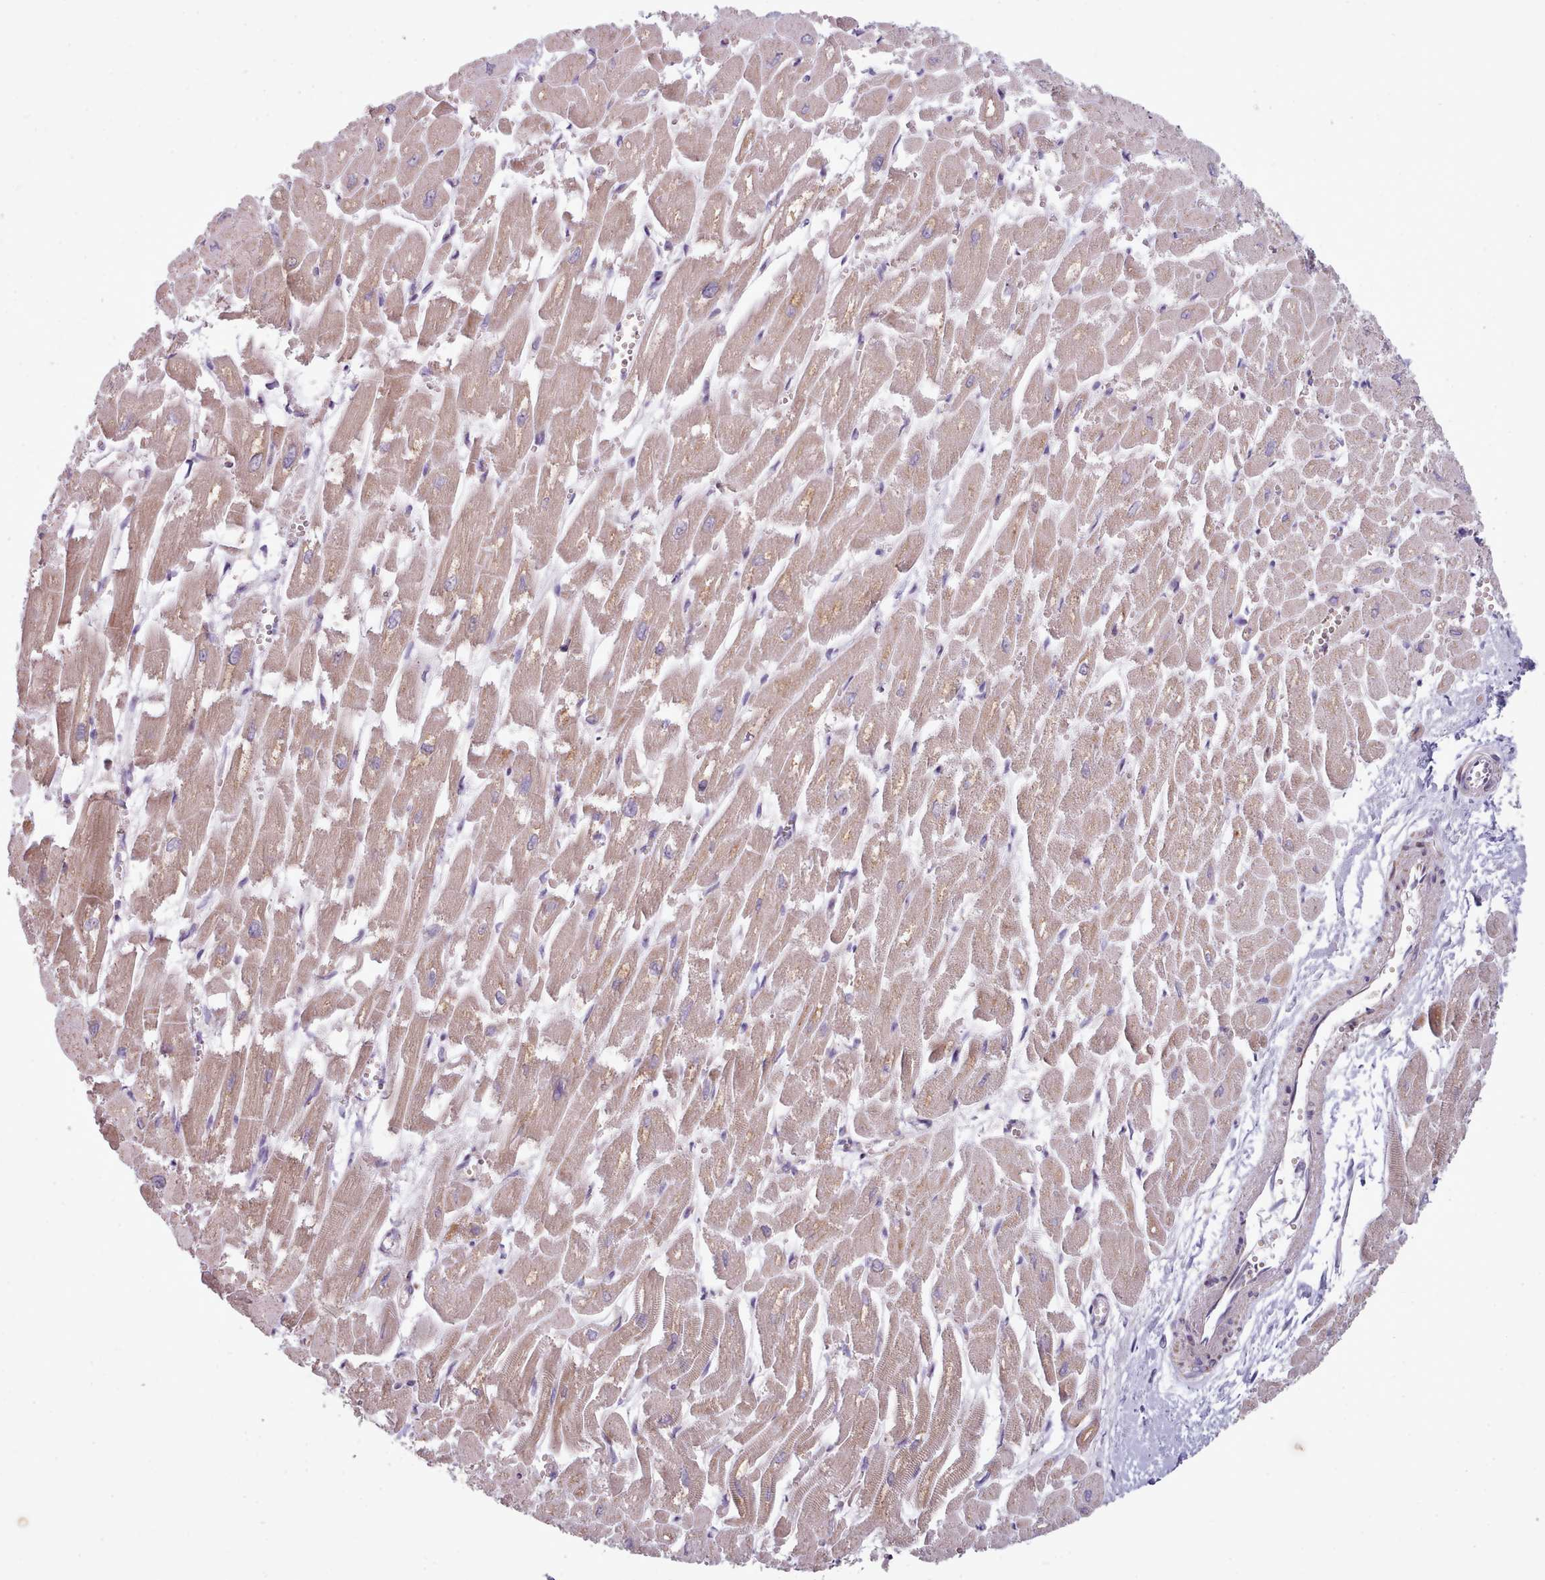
{"staining": {"intensity": "moderate", "quantity": "25%-75%", "location": "cytoplasmic/membranous"}, "tissue": "heart muscle", "cell_type": "Cardiomyocytes", "image_type": "normal", "snomed": [{"axis": "morphology", "description": "Normal tissue, NOS"}, {"axis": "topography", "description": "Heart"}], "caption": "This photomicrograph demonstrates IHC staining of unremarkable human heart muscle, with medium moderate cytoplasmic/membranous staining in approximately 25%-75% of cardiomyocytes.", "gene": "SLC52A3", "patient": {"sex": "male", "age": 54}}